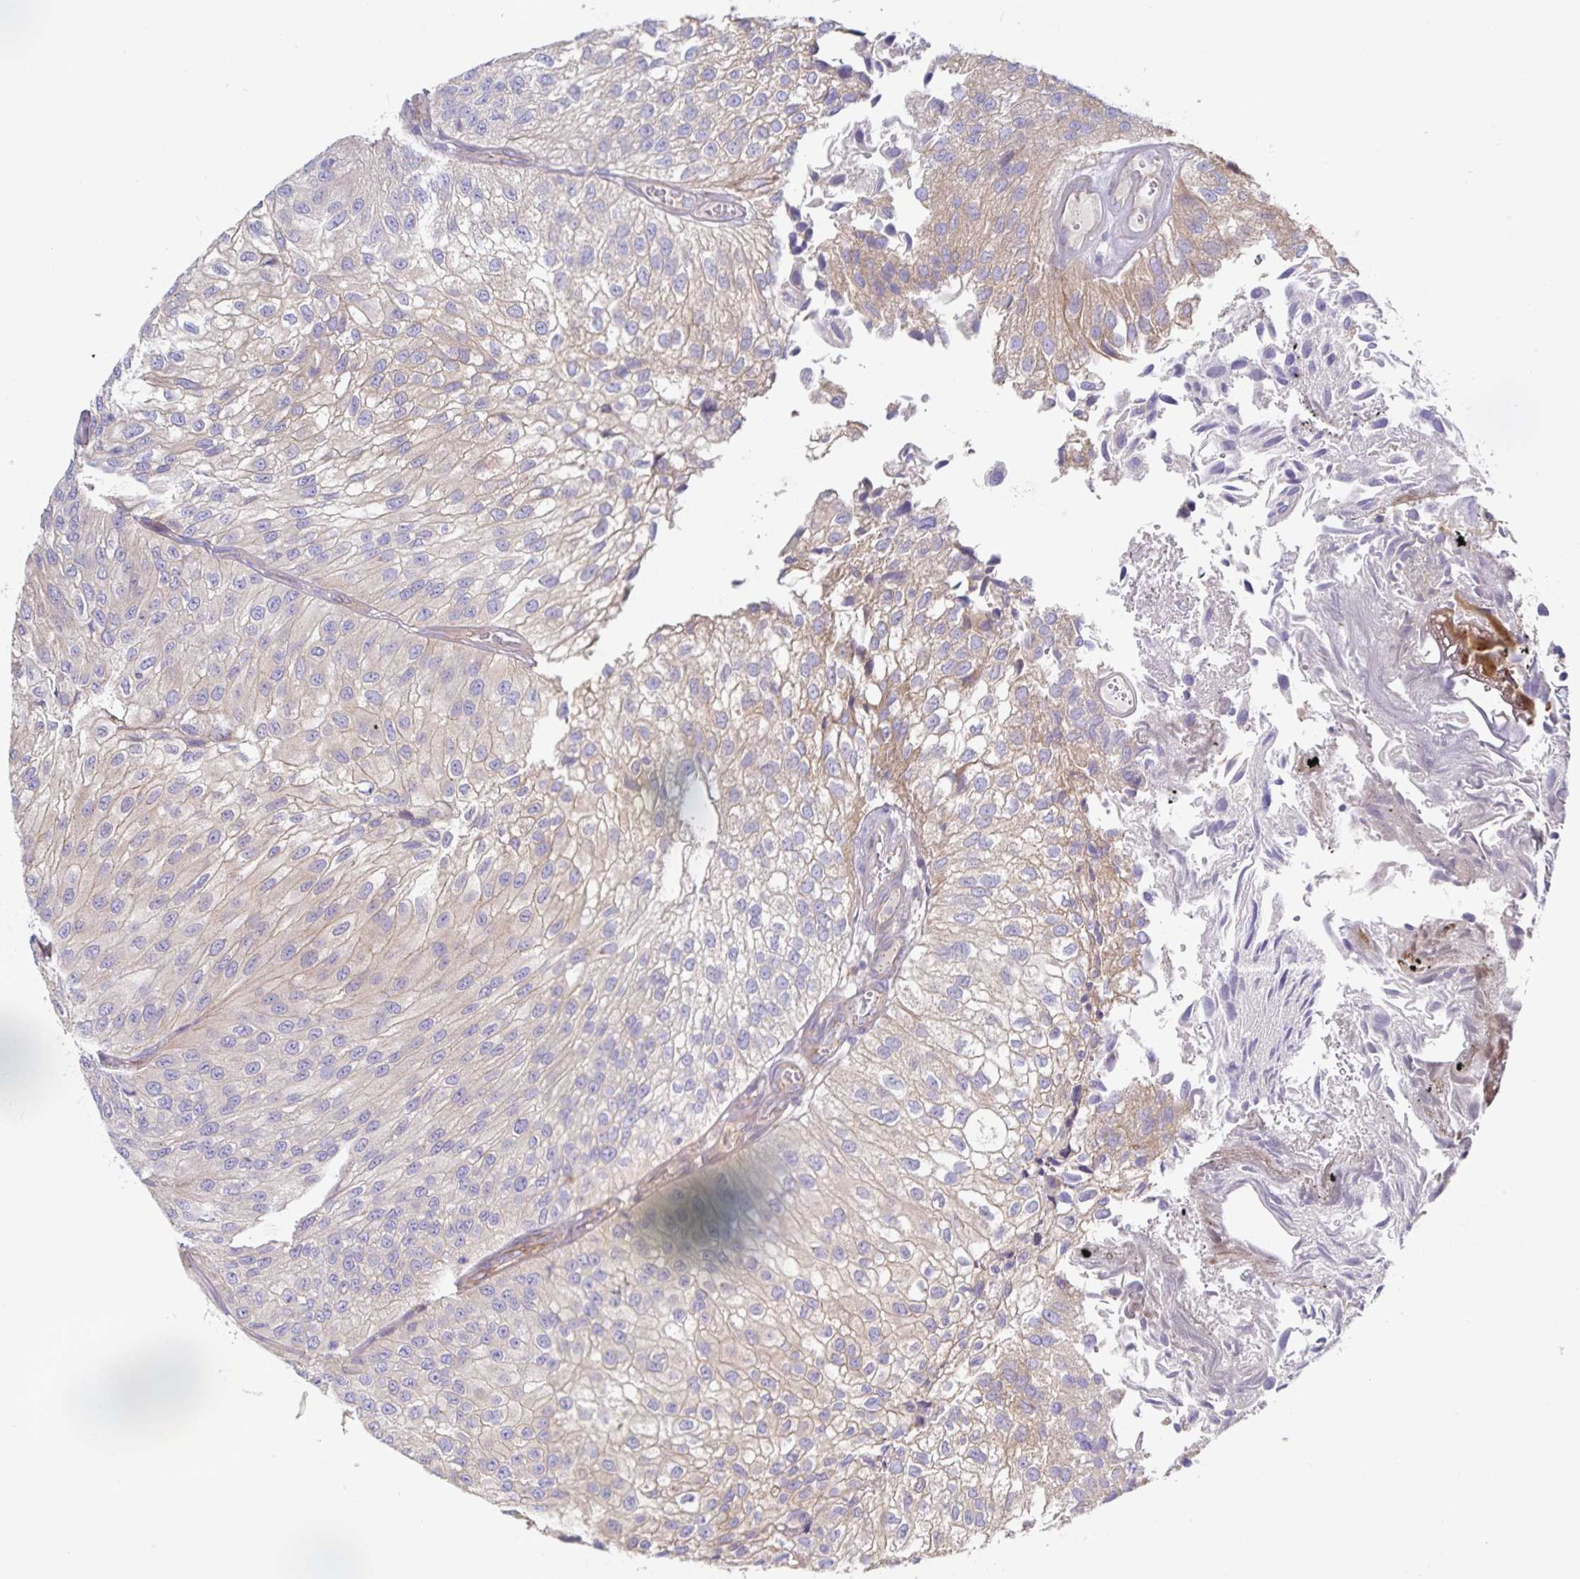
{"staining": {"intensity": "weak", "quantity": "<25%", "location": "cytoplasmic/membranous"}, "tissue": "urothelial cancer", "cell_type": "Tumor cells", "image_type": "cancer", "snomed": [{"axis": "morphology", "description": "Urothelial carcinoma, NOS"}, {"axis": "topography", "description": "Urinary bladder"}], "caption": "IHC of transitional cell carcinoma displays no positivity in tumor cells.", "gene": "METTL22", "patient": {"sex": "male", "age": 87}}